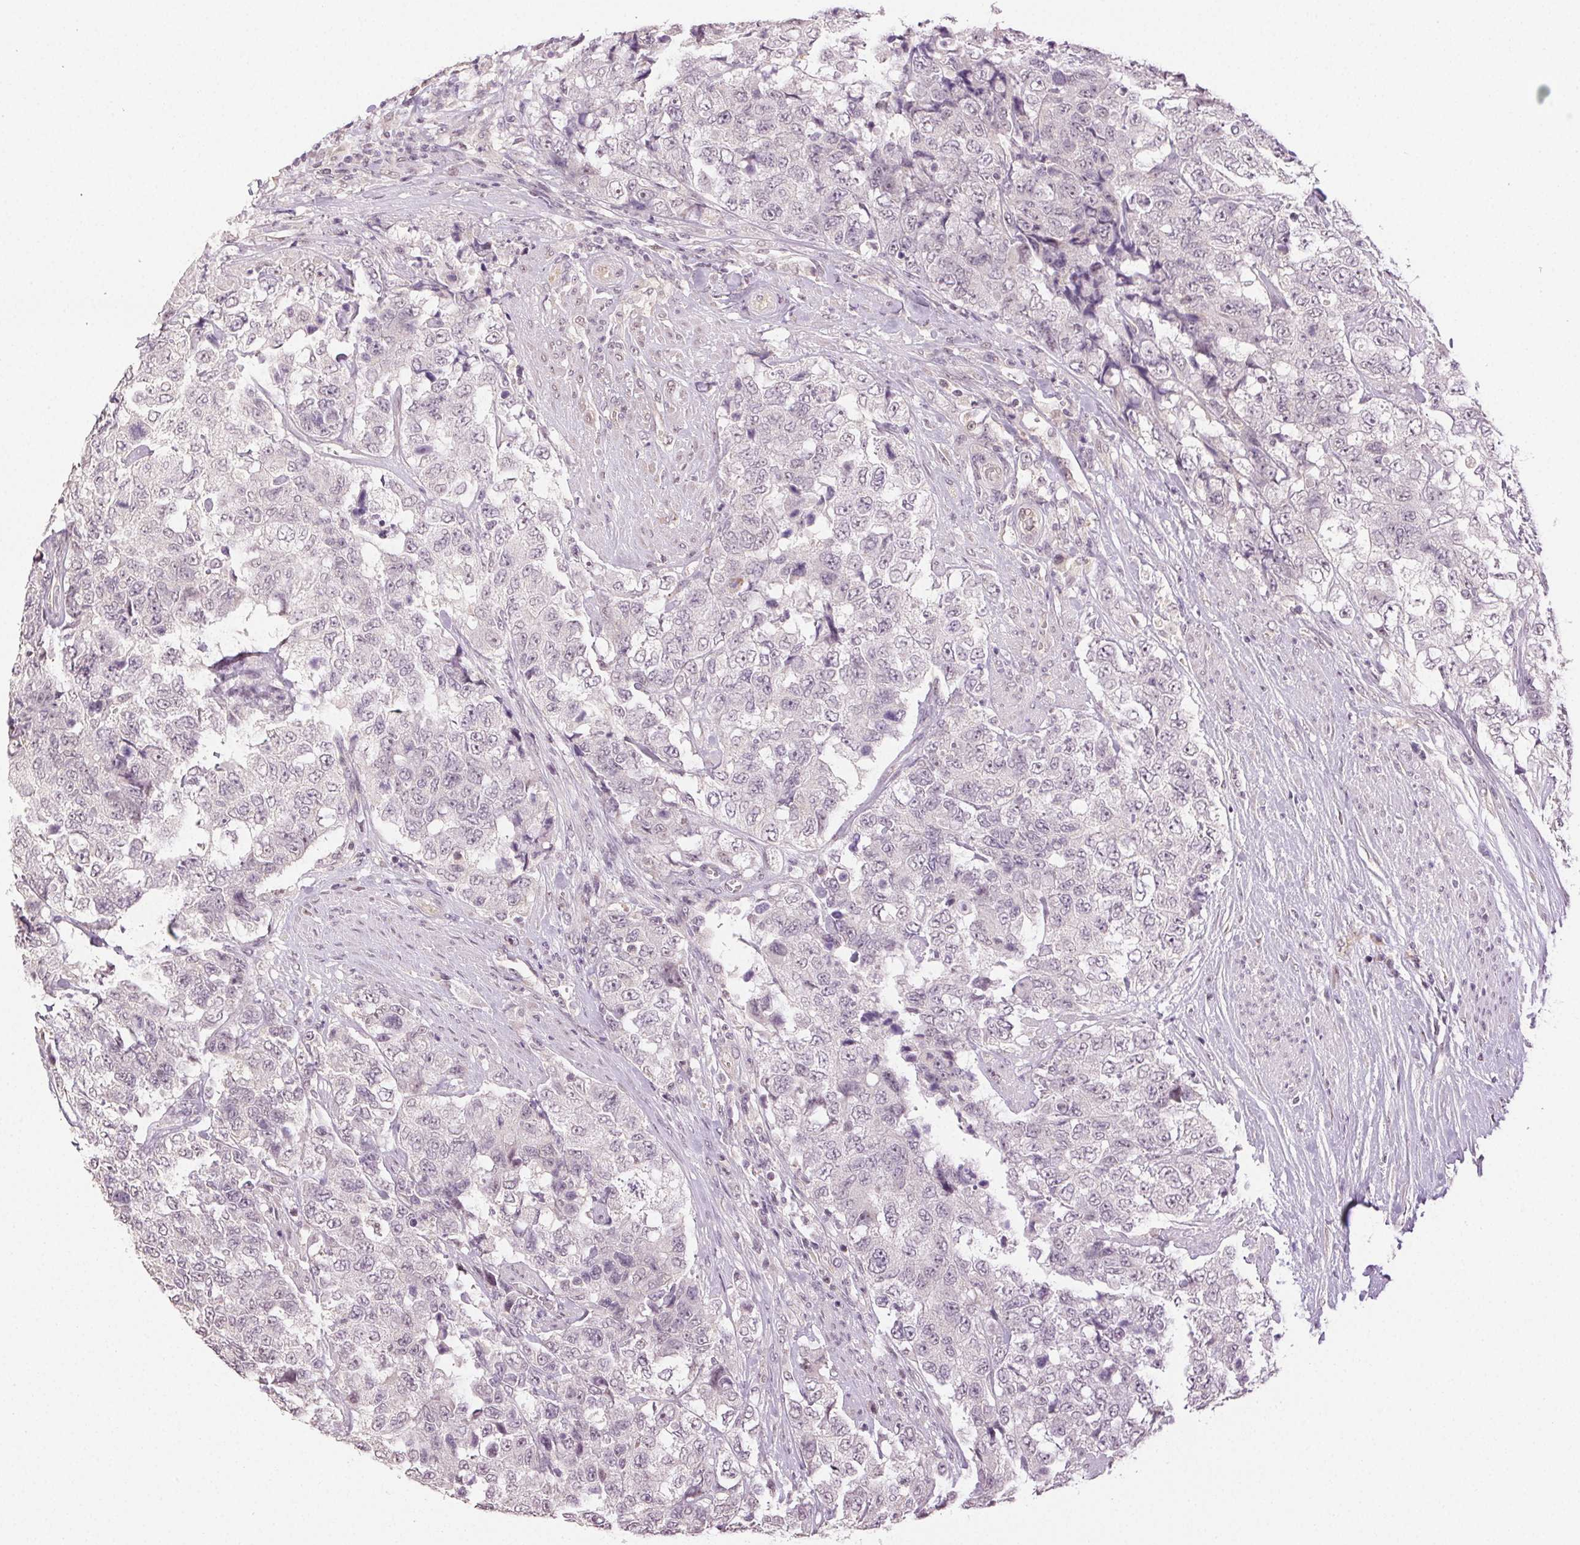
{"staining": {"intensity": "negative", "quantity": "none", "location": "none"}, "tissue": "urothelial cancer", "cell_type": "Tumor cells", "image_type": "cancer", "snomed": [{"axis": "morphology", "description": "Urothelial carcinoma, High grade"}, {"axis": "topography", "description": "Urinary bladder"}], "caption": "IHC histopathology image of urothelial cancer stained for a protein (brown), which demonstrates no positivity in tumor cells. (DAB (3,3'-diaminobenzidine) immunohistochemistry with hematoxylin counter stain).", "gene": "PLCB1", "patient": {"sex": "female", "age": 78}}